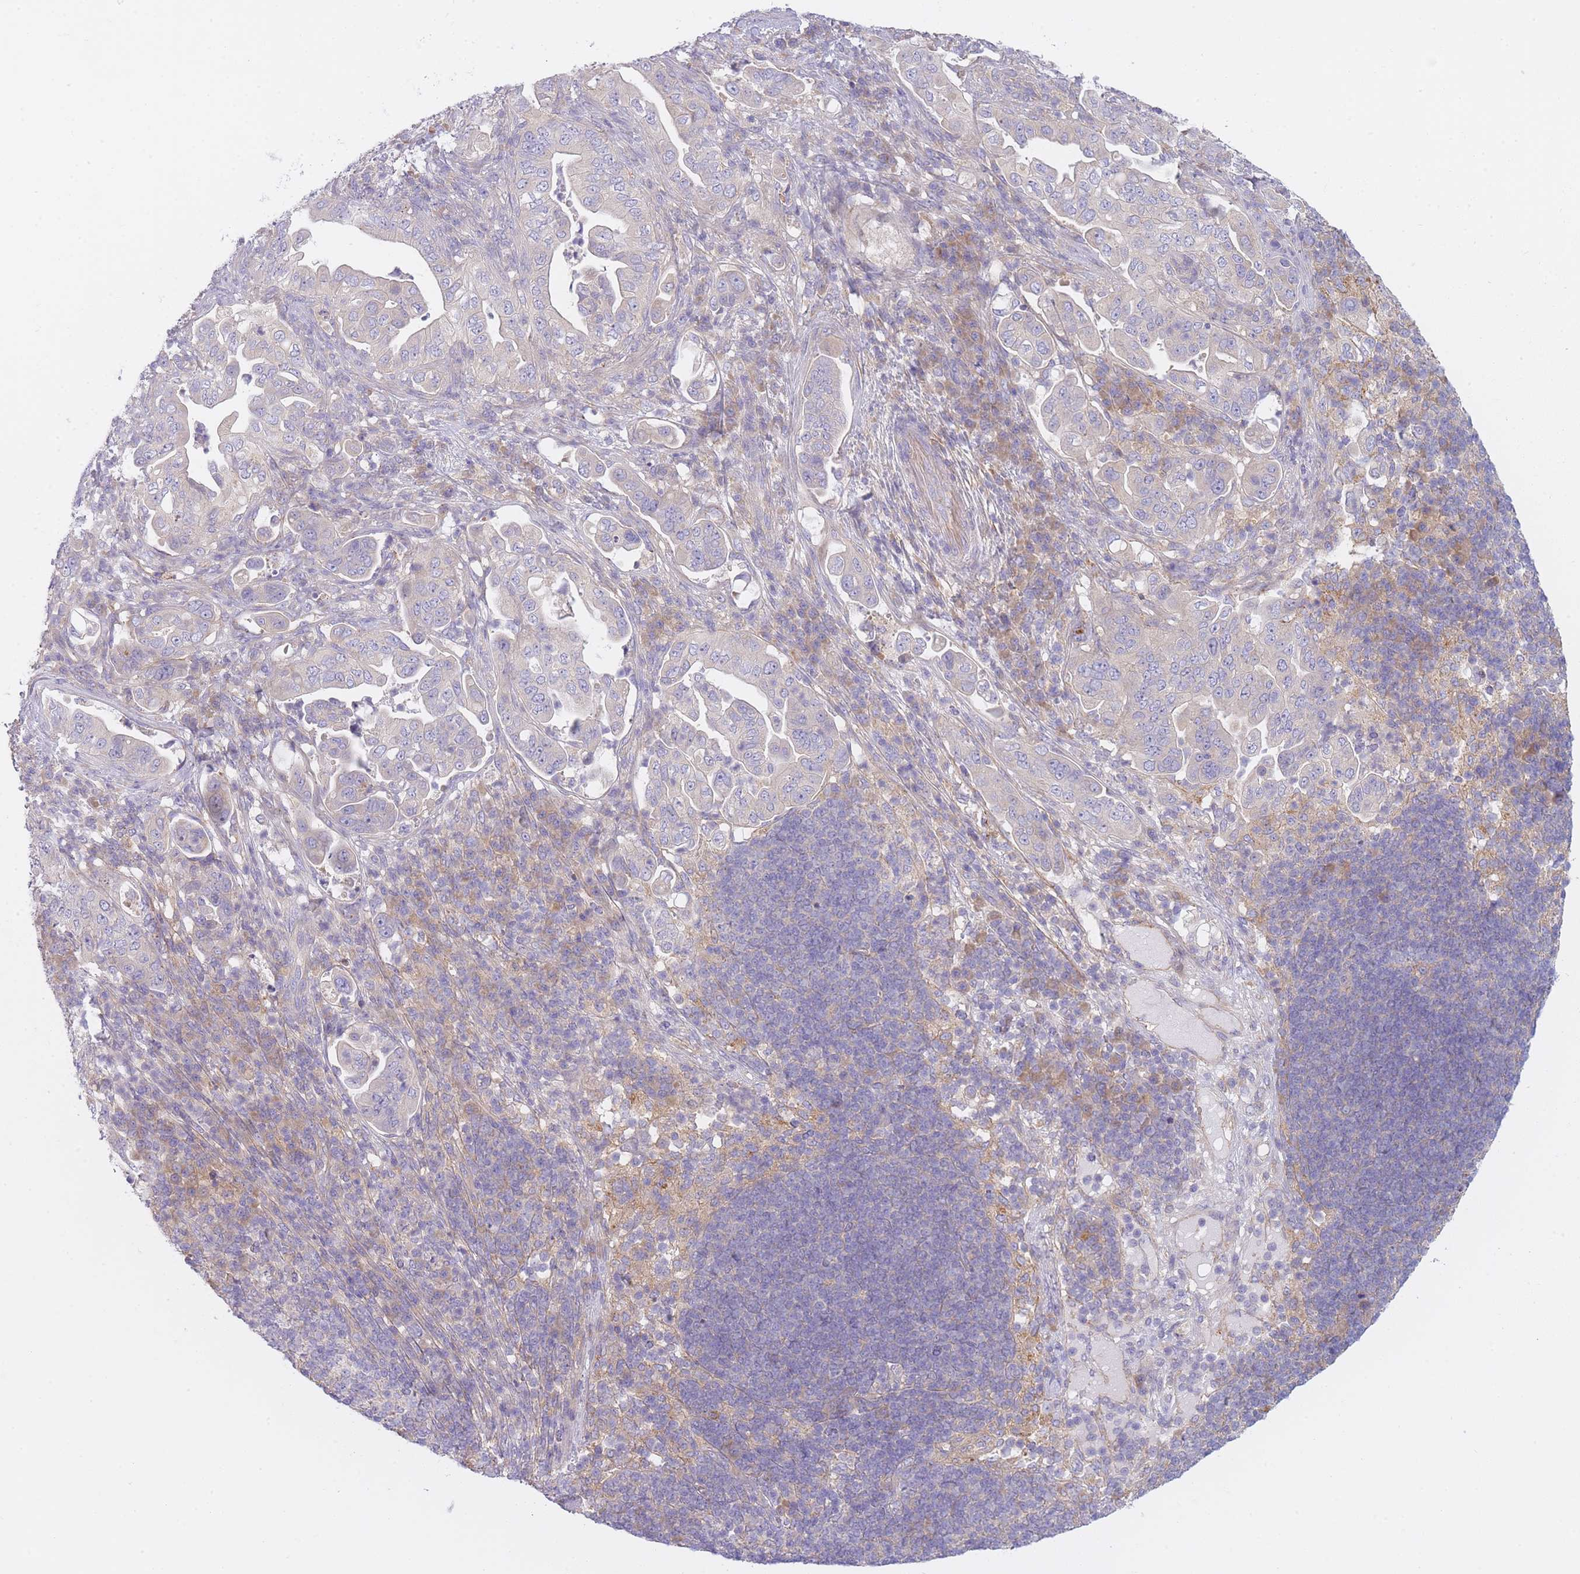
{"staining": {"intensity": "negative", "quantity": "none", "location": "none"}, "tissue": "pancreatic cancer", "cell_type": "Tumor cells", "image_type": "cancer", "snomed": [{"axis": "morphology", "description": "Adenocarcinoma, NOS"}, {"axis": "topography", "description": "Pancreas"}], "caption": "Pancreatic cancer stained for a protein using immunohistochemistry displays no staining tumor cells.", "gene": "AP3M2", "patient": {"sex": "female", "age": 63}}